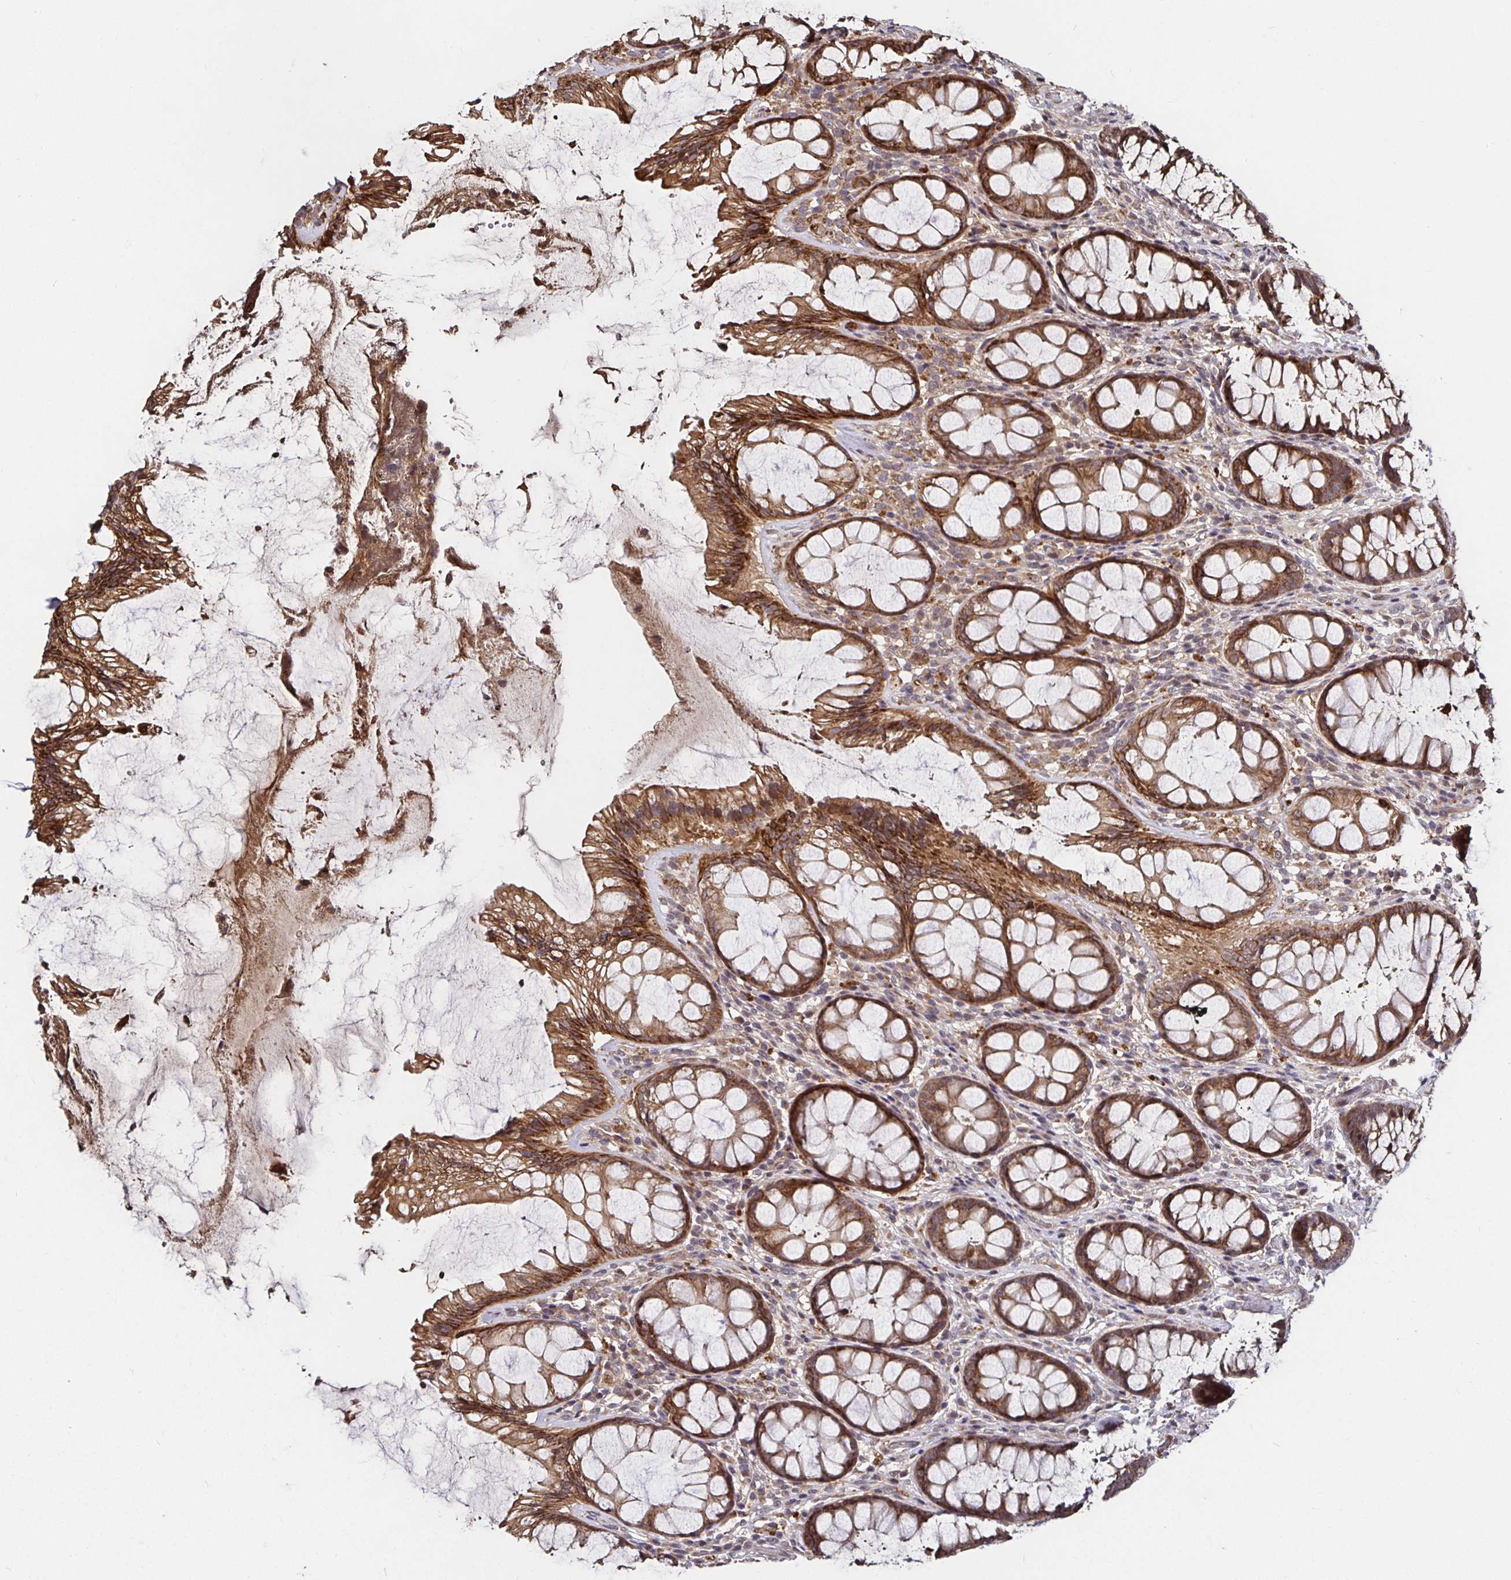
{"staining": {"intensity": "moderate", "quantity": ">75%", "location": "cytoplasmic/membranous"}, "tissue": "rectum", "cell_type": "Glandular cells", "image_type": "normal", "snomed": [{"axis": "morphology", "description": "Normal tissue, NOS"}, {"axis": "topography", "description": "Rectum"}], "caption": "The immunohistochemical stain highlights moderate cytoplasmic/membranous expression in glandular cells of normal rectum.", "gene": "SMYD3", "patient": {"sex": "male", "age": 72}}